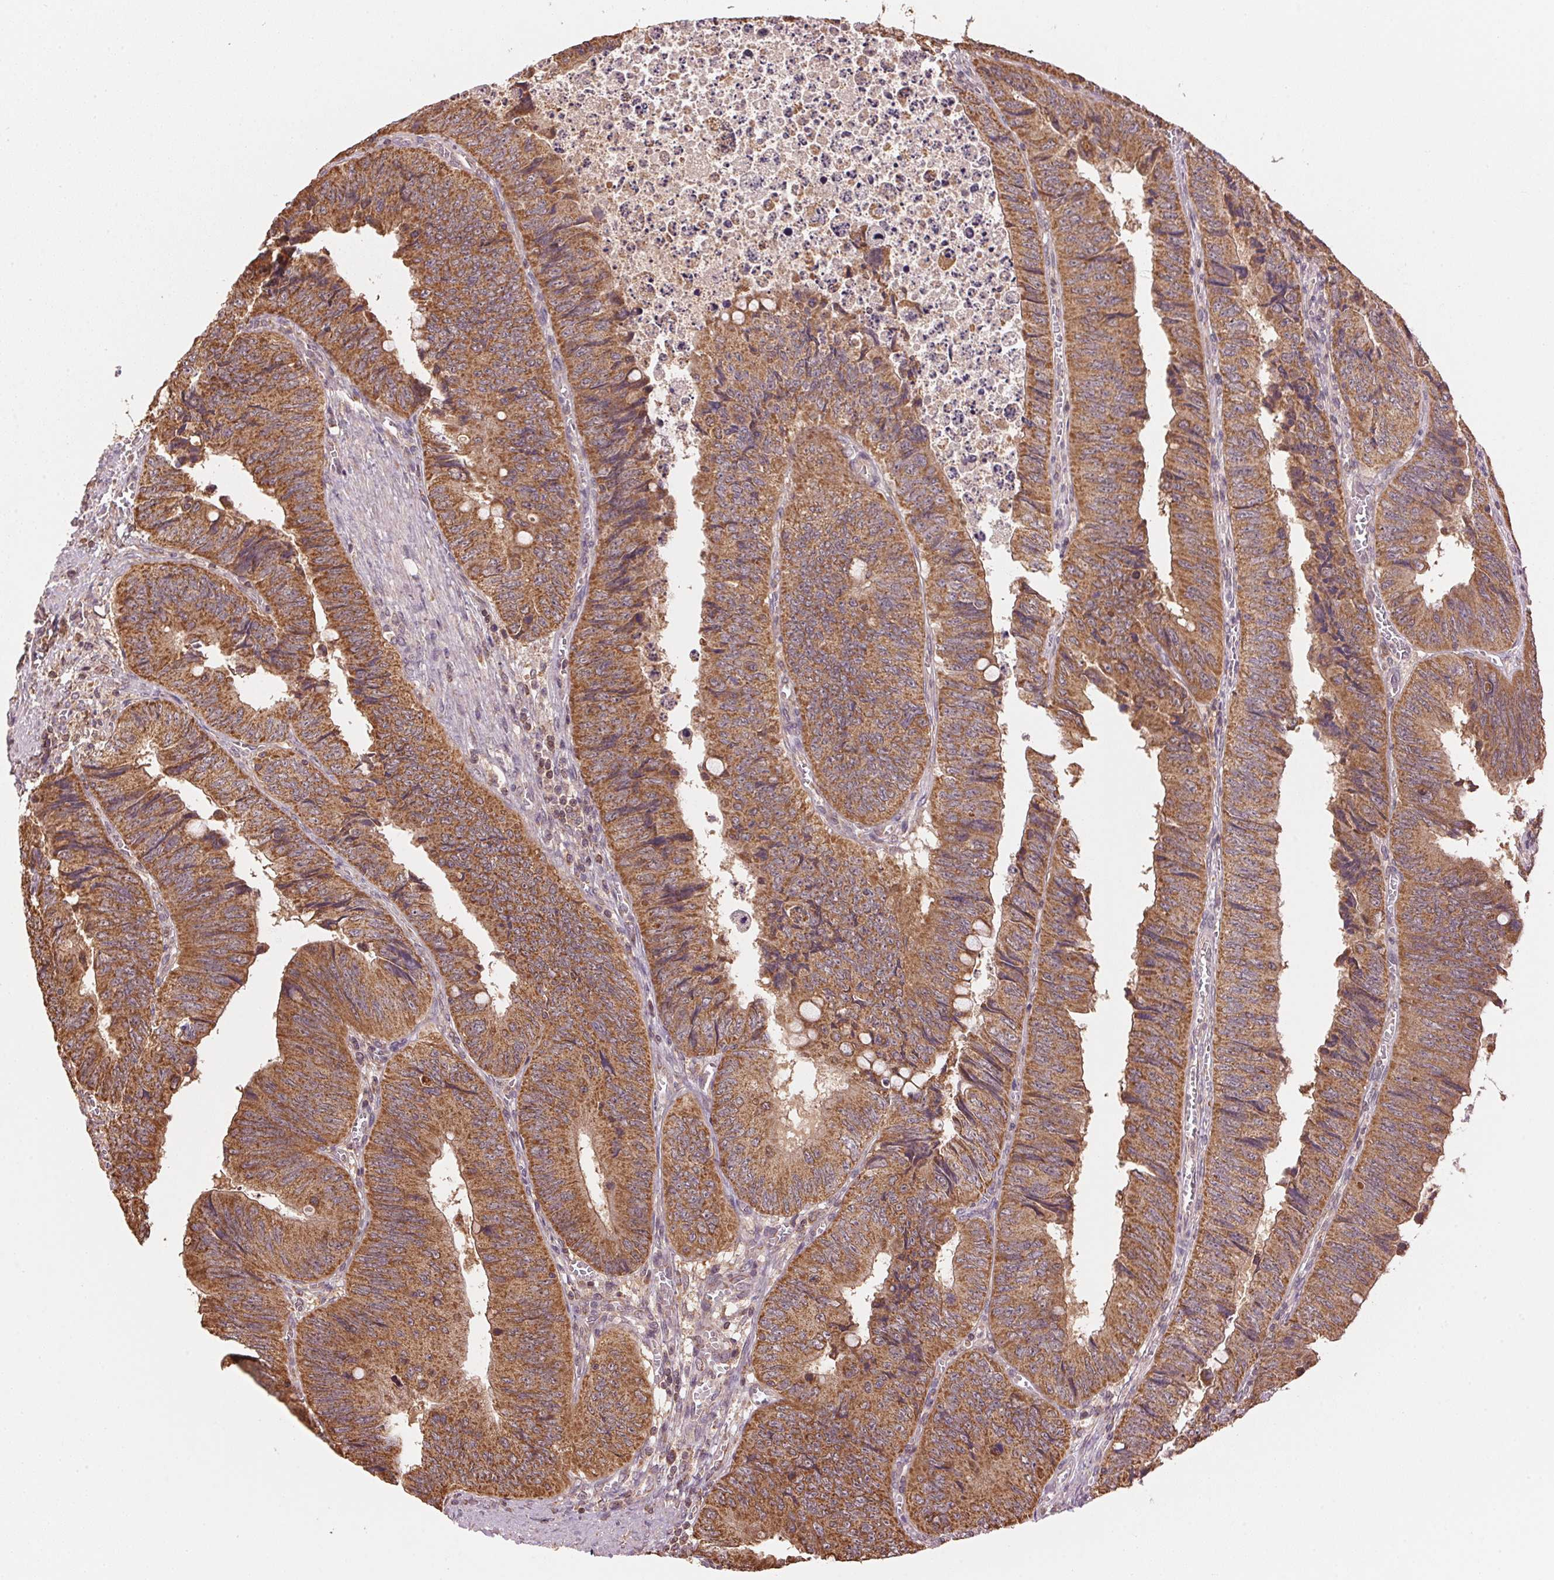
{"staining": {"intensity": "moderate", "quantity": ">75%", "location": "cytoplasmic/membranous"}, "tissue": "colorectal cancer", "cell_type": "Tumor cells", "image_type": "cancer", "snomed": [{"axis": "morphology", "description": "Adenocarcinoma, NOS"}, {"axis": "topography", "description": "Colon"}], "caption": "Tumor cells exhibit moderate cytoplasmic/membranous expression in about >75% of cells in adenocarcinoma (colorectal).", "gene": "ARHGAP6", "patient": {"sex": "female", "age": 84}}